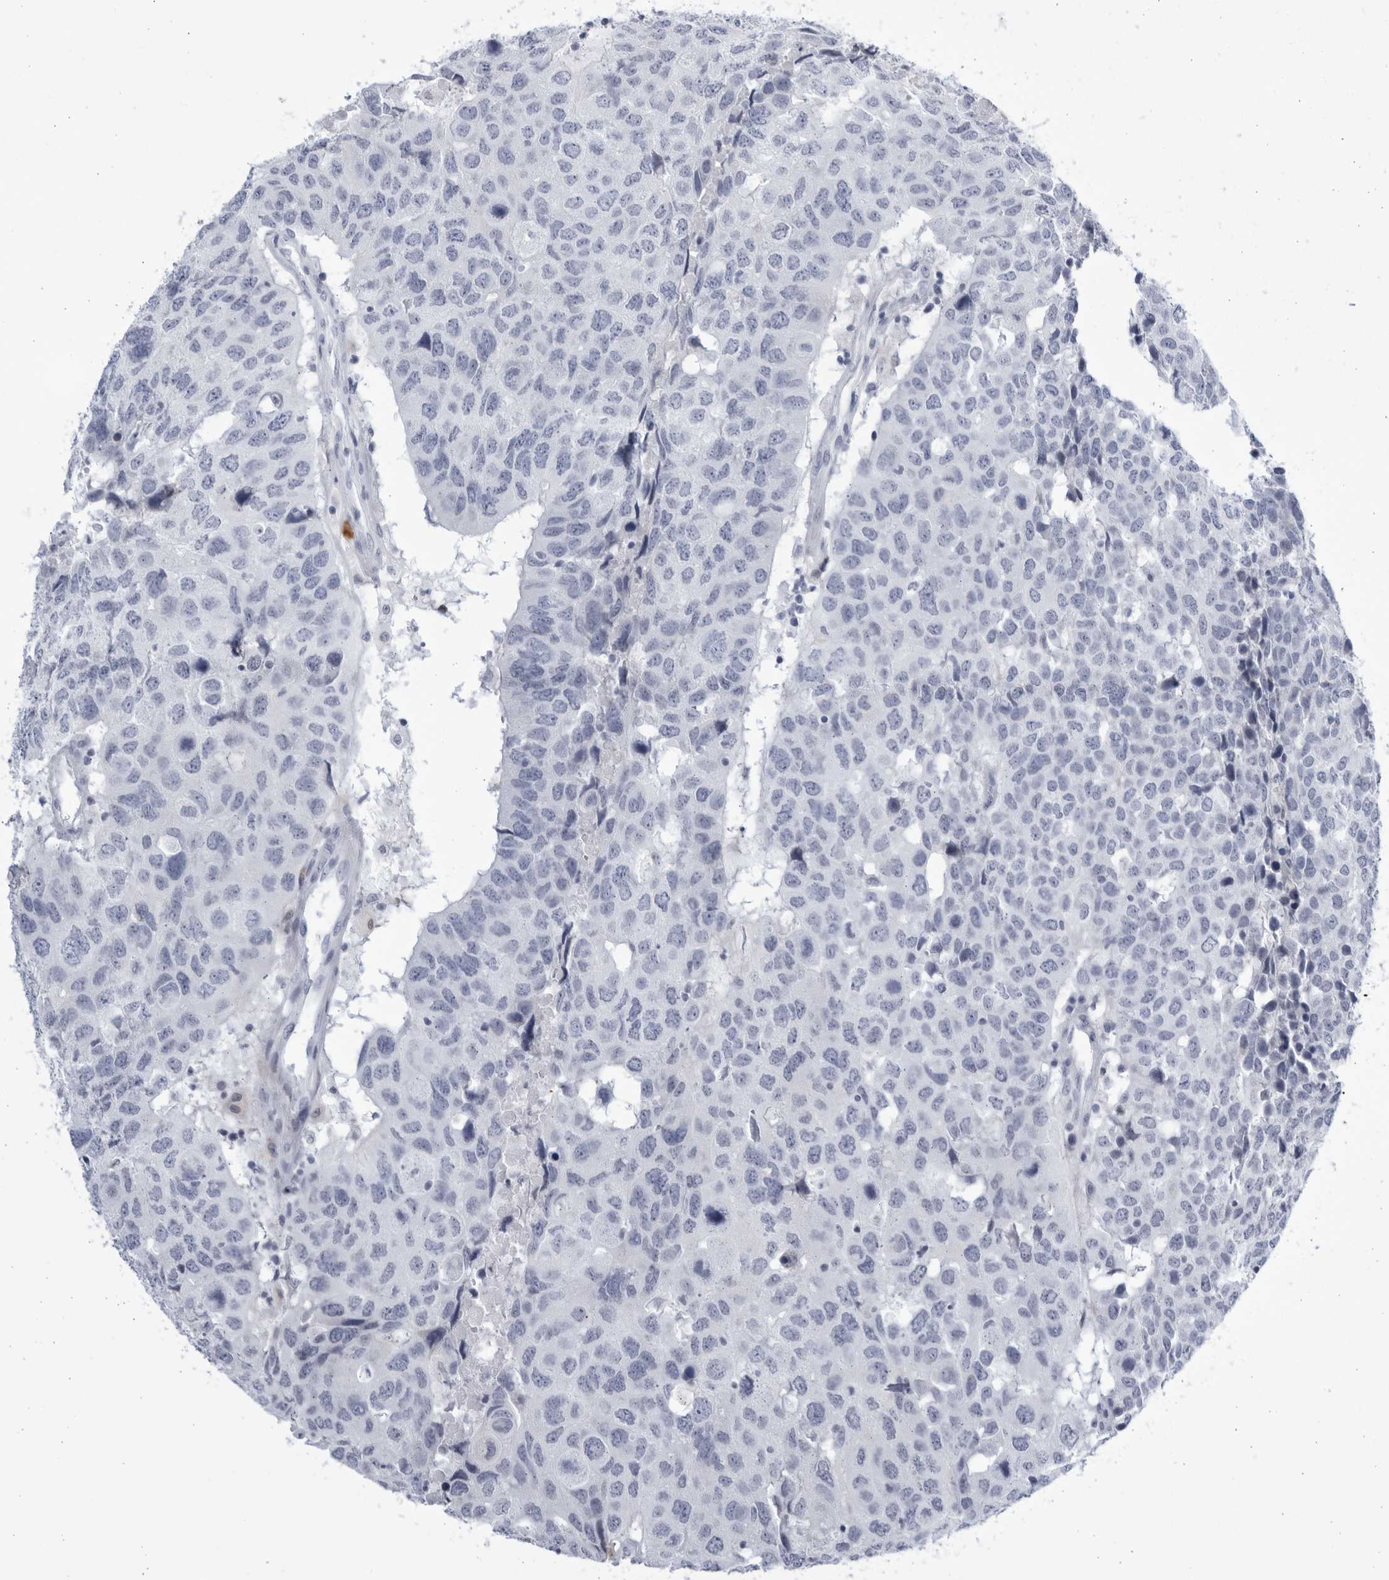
{"staining": {"intensity": "negative", "quantity": "none", "location": "none"}, "tissue": "head and neck cancer", "cell_type": "Tumor cells", "image_type": "cancer", "snomed": [{"axis": "morphology", "description": "Squamous cell carcinoma, NOS"}, {"axis": "topography", "description": "Head-Neck"}], "caption": "A photomicrograph of human head and neck cancer (squamous cell carcinoma) is negative for staining in tumor cells. The staining was performed using DAB to visualize the protein expression in brown, while the nuclei were stained in blue with hematoxylin (Magnification: 20x).", "gene": "CCDC181", "patient": {"sex": "male", "age": 66}}